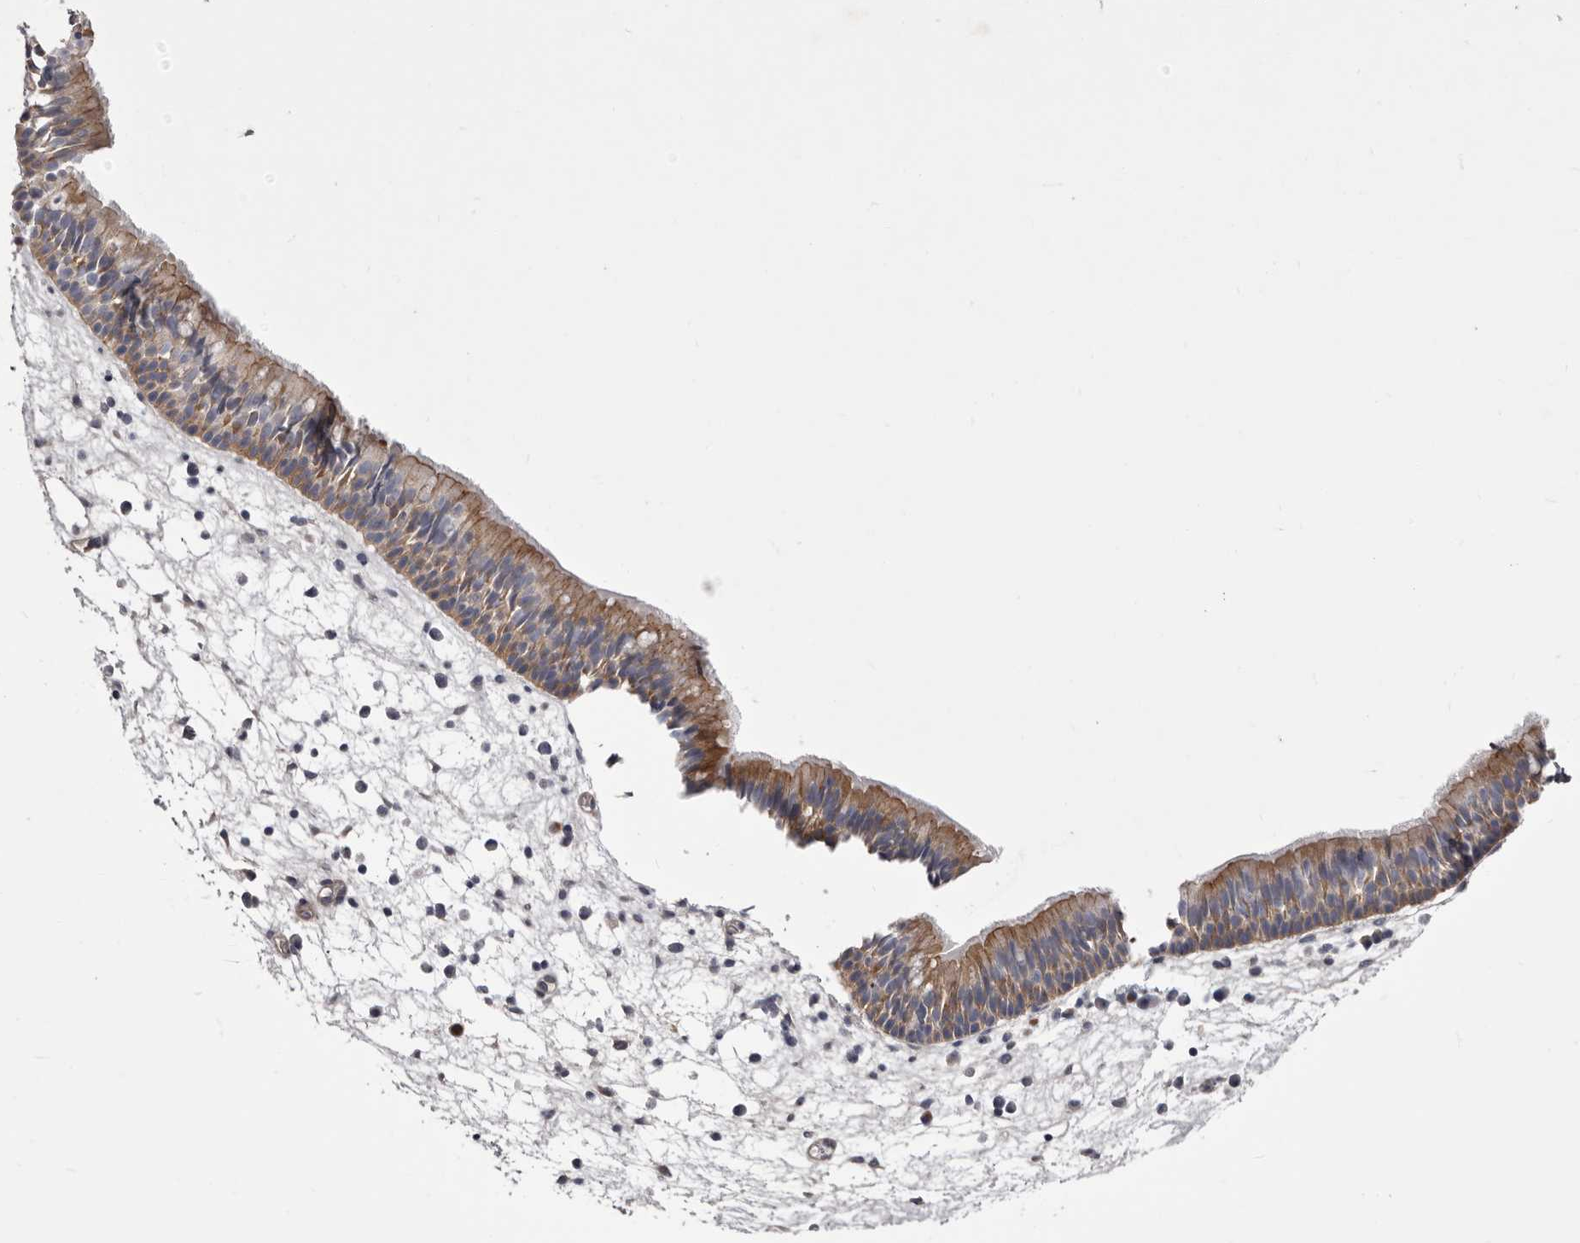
{"staining": {"intensity": "moderate", "quantity": "25%-75%", "location": "cytoplasmic/membranous"}, "tissue": "nasopharynx", "cell_type": "Respiratory epithelial cells", "image_type": "normal", "snomed": [{"axis": "morphology", "description": "Normal tissue, NOS"}, {"axis": "morphology", "description": "Inflammation, NOS"}, {"axis": "morphology", "description": "Malignant melanoma, Metastatic site"}, {"axis": "topography", "description": "Nasopharynx"}], "caption": "This is a histology image of immunohistochemistry staining of unremarkable nasopharynx, which shows moderate staining in the cytoplasmic/membranous of respiratory epithelial cells.", "gene": "PEG10", "patient": {"sex": "male", "age": 70}}